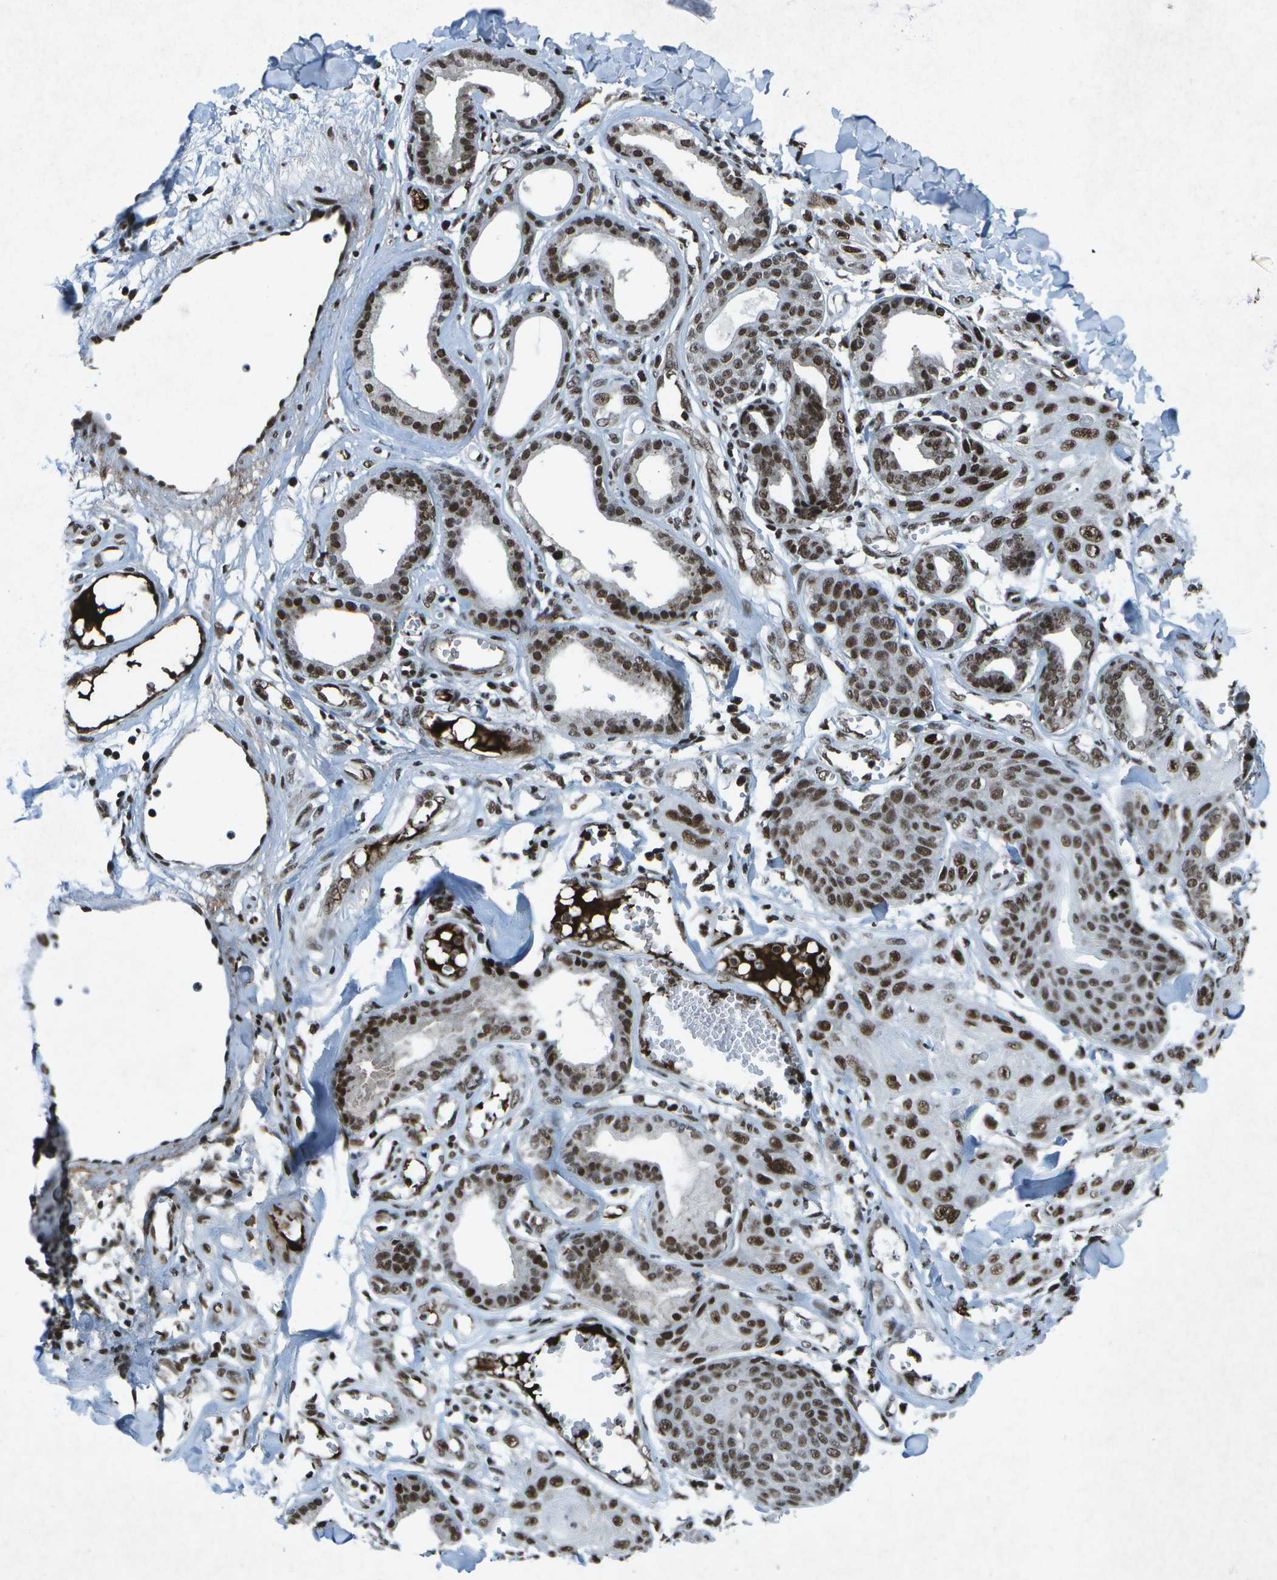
{"staining": {"intensity": "moderate", "quantity": ">75%", "location": "nuclear"}, "tissue": "skin cancer", "cell_type": "Tumor cells", "image_type": "cancer", "snomed": [{"axis": "morphology", "description": "Squamous cell carcinoma, NOS"}, {"axis": "topography", "description": "Skin"}], "caption": "The histopathology image demonstrates a brown stain indicating the presence of a protein in the nuclear of tumor cells in skin cancer.", "gene": "MTA2", "patient": {"sex": "male", "age": 74}}